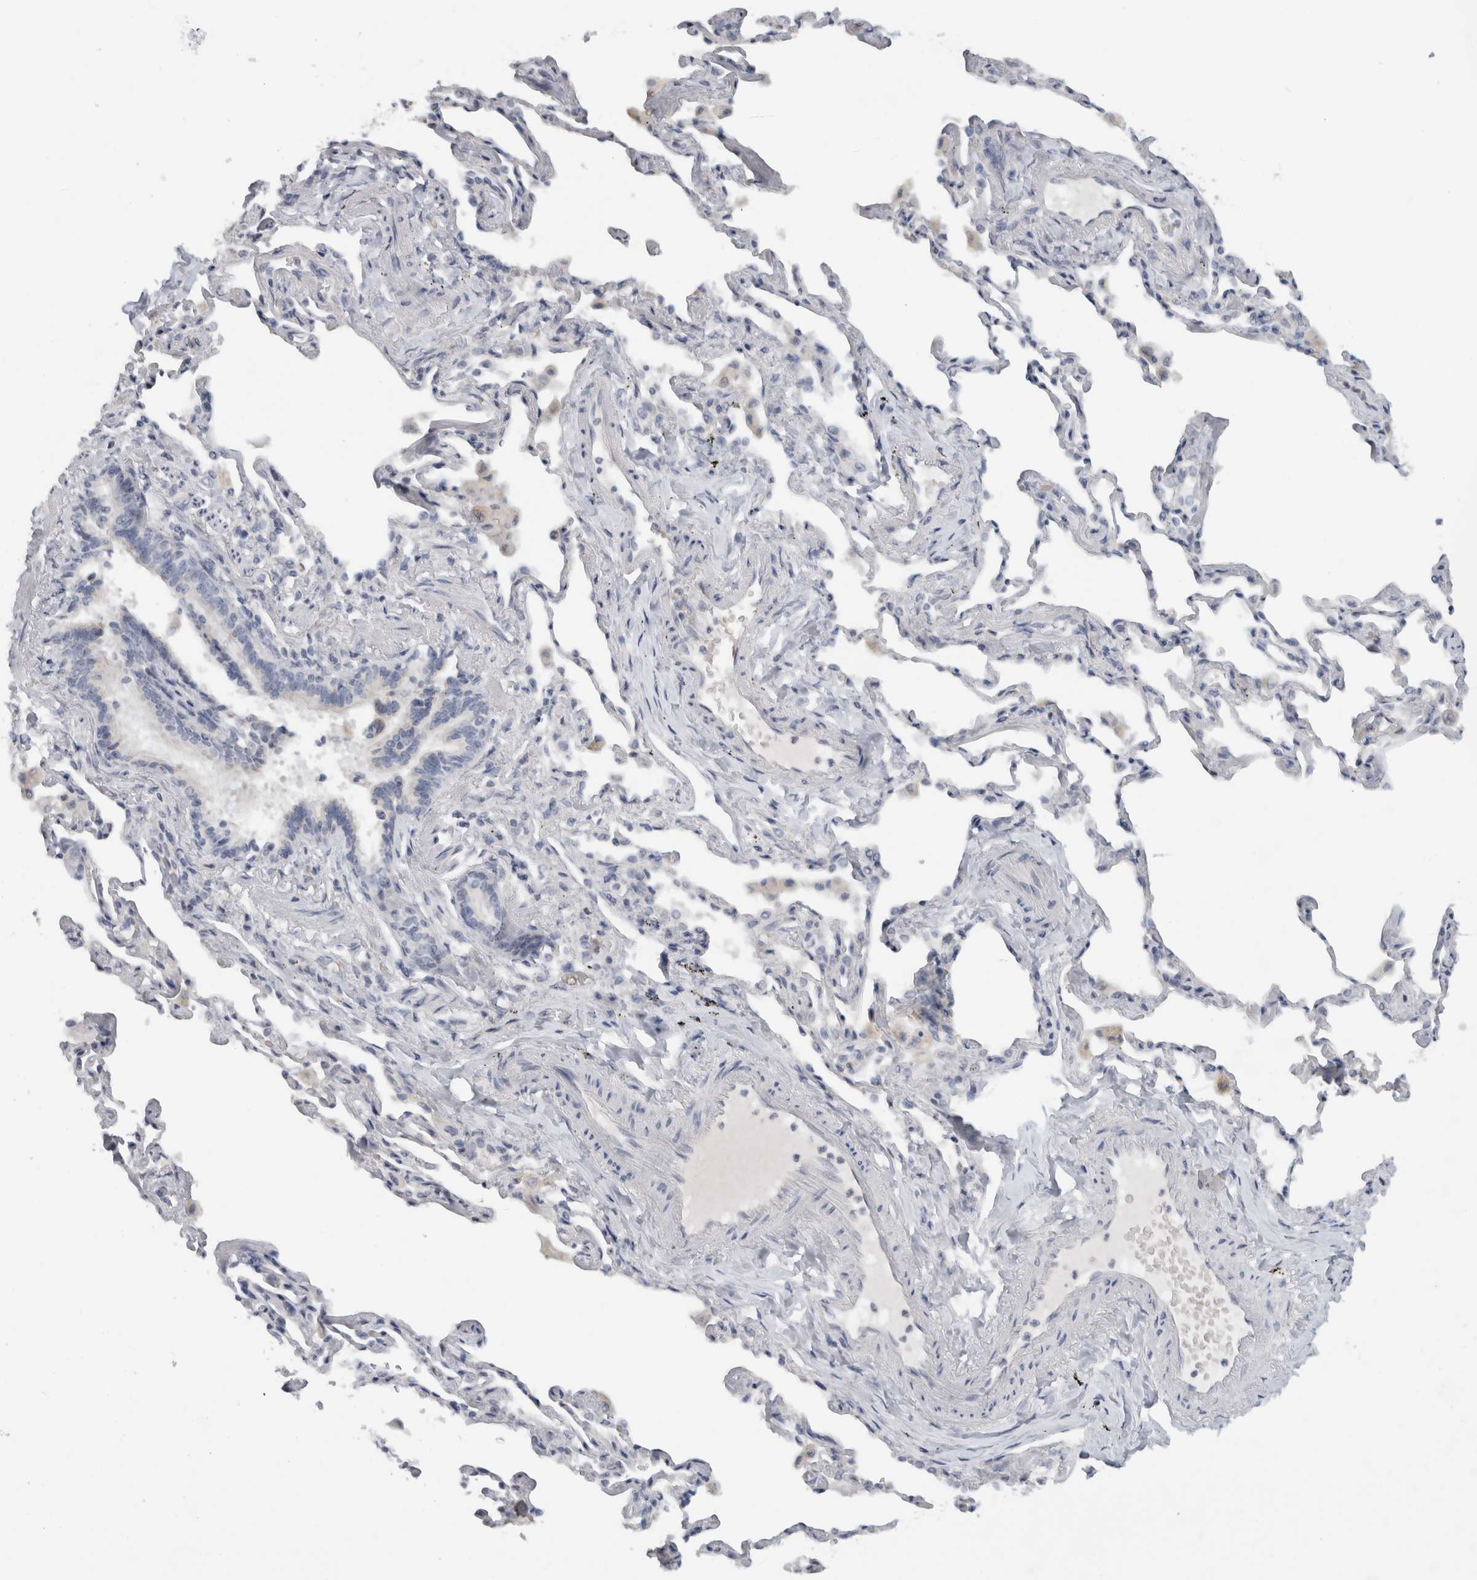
{"staining": {"intensity": "negative", "quantity": "none", "location": "none"}, "tissue": "bronchus", "cell_type": "Respiratory epithelial cells", "image_type": "normal", "snomed": [{"axis": "morphology", "description": "Normal tissue, NOS"}, {"axis": "morphology", "description": "Inflammation, NOS"}, {"axis": "topography", "description": "Bronchus"}, {"axis": "topography", "description": "Lung"}], "caption": "Immunohistochemistry histopathology image of normal bronchus: bronchus stained with DAB (3,3'-diaminobenzidine) demonstrates no significant protein positivity in respiratory epithelial cells. Nuclei are stained in blue.", "gene": "FMR1NB", "patient": {"sex": "female", "age": 46}}